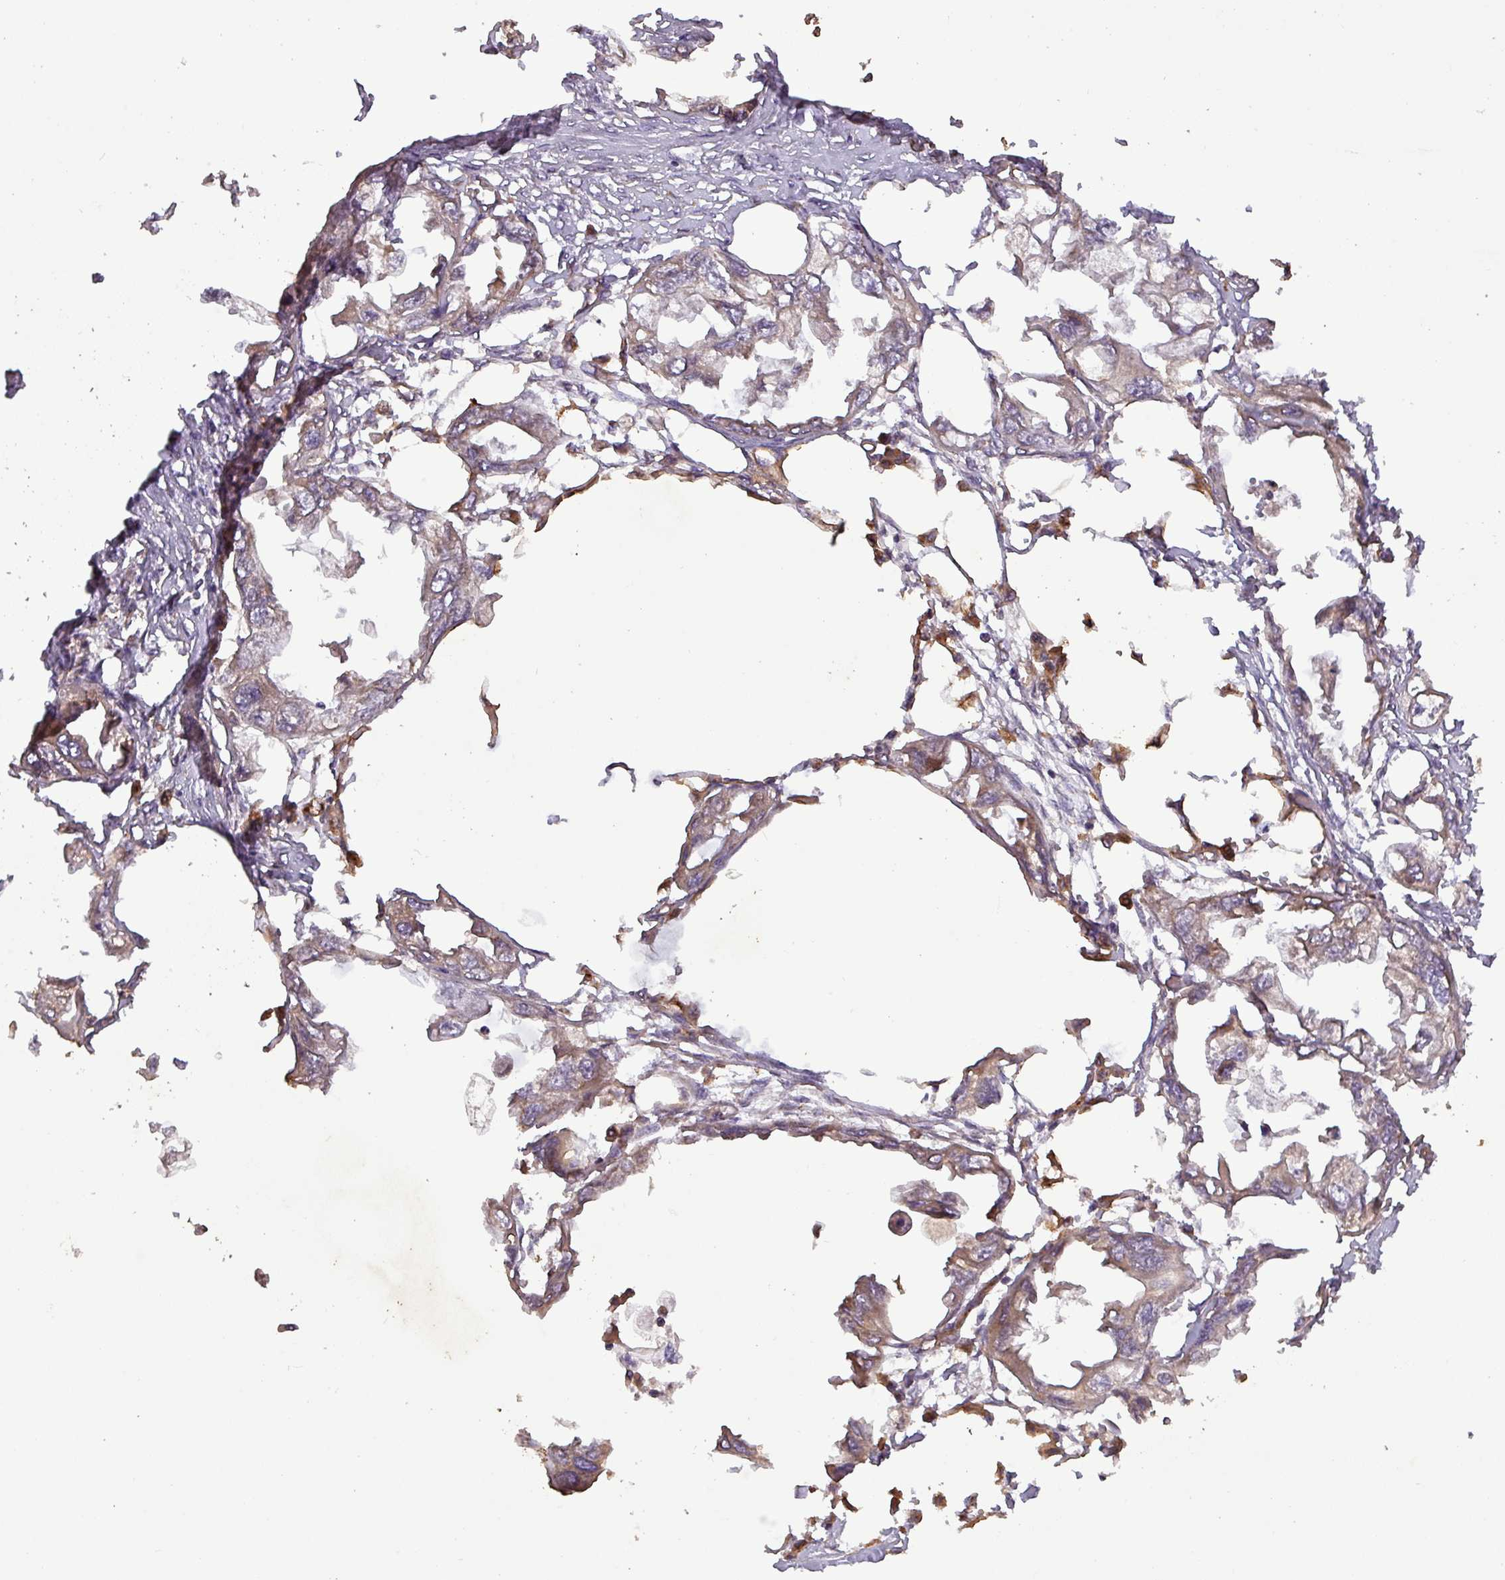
{"staining": {"intensity": "weak", "quantity": ">75%", "location": "cytoplasmic/membranous"}, "tissue": "endometrial cancer", "cell_type": "Tumor cells", "image_type": "cancer", "snomed": [{"axis": "morphology", "description": "Adenocarcinoma, NOS"}, {"axis": "morphology", "description": "Adenocarcinoma, metastatic, NOS"}, {"axis": "topography", "description": "Adipose tissue"}, {"axis": "topography", "description": "Endometrium"}], "caption": "Endometrial adenocarcinoma stained with DAB (3,3'-diaminobenzidine) IHC demonstrates low levels of weak cytoplasmic/membranous staining in approximately >75% of tumor cells.", "gene": "SIRPB2", "patient": {"sex": "female", "age": 67}}